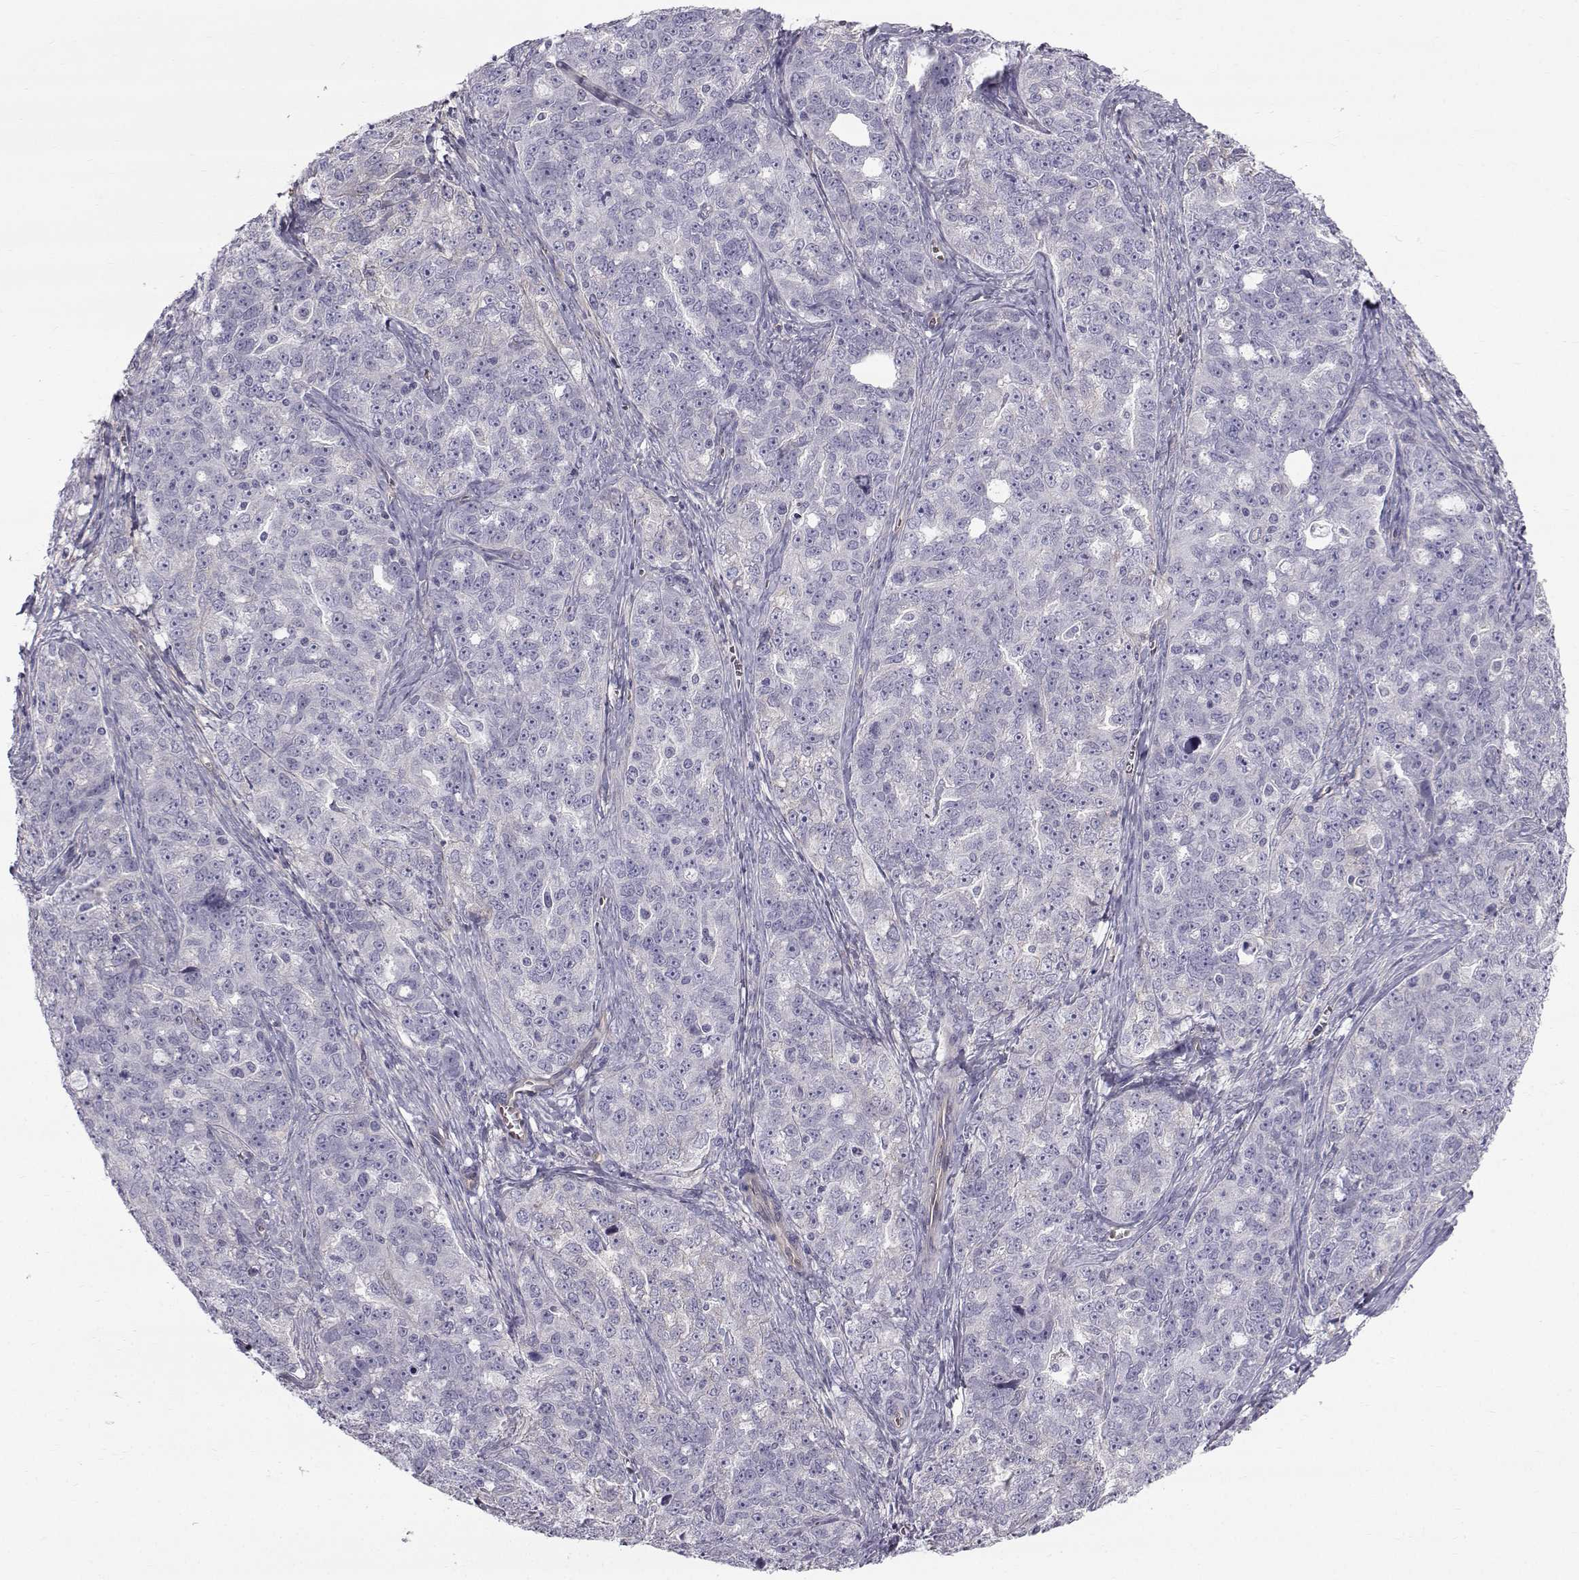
{"staining": {"intensity": "negative", "quantity": "none", "location": "none"}, "tissue": "ovarian cancer", "cell_type": "Tumor cells", "image_type": "cancer", "snomed": [{"axis": "morphology", "description": "Cystadenocarcinoma, serous, NOS"}, {"axis": "topography", "description": "Ovary"}], "caption": "DAB (3,3'-diaminobenzidine) immunohistochemical staining of human ovarian serous cystadenocarcinoma displays no significant expression in tumor cells.", "gene": "QPCT", "patient": {"sex": "female", "age": 51}}